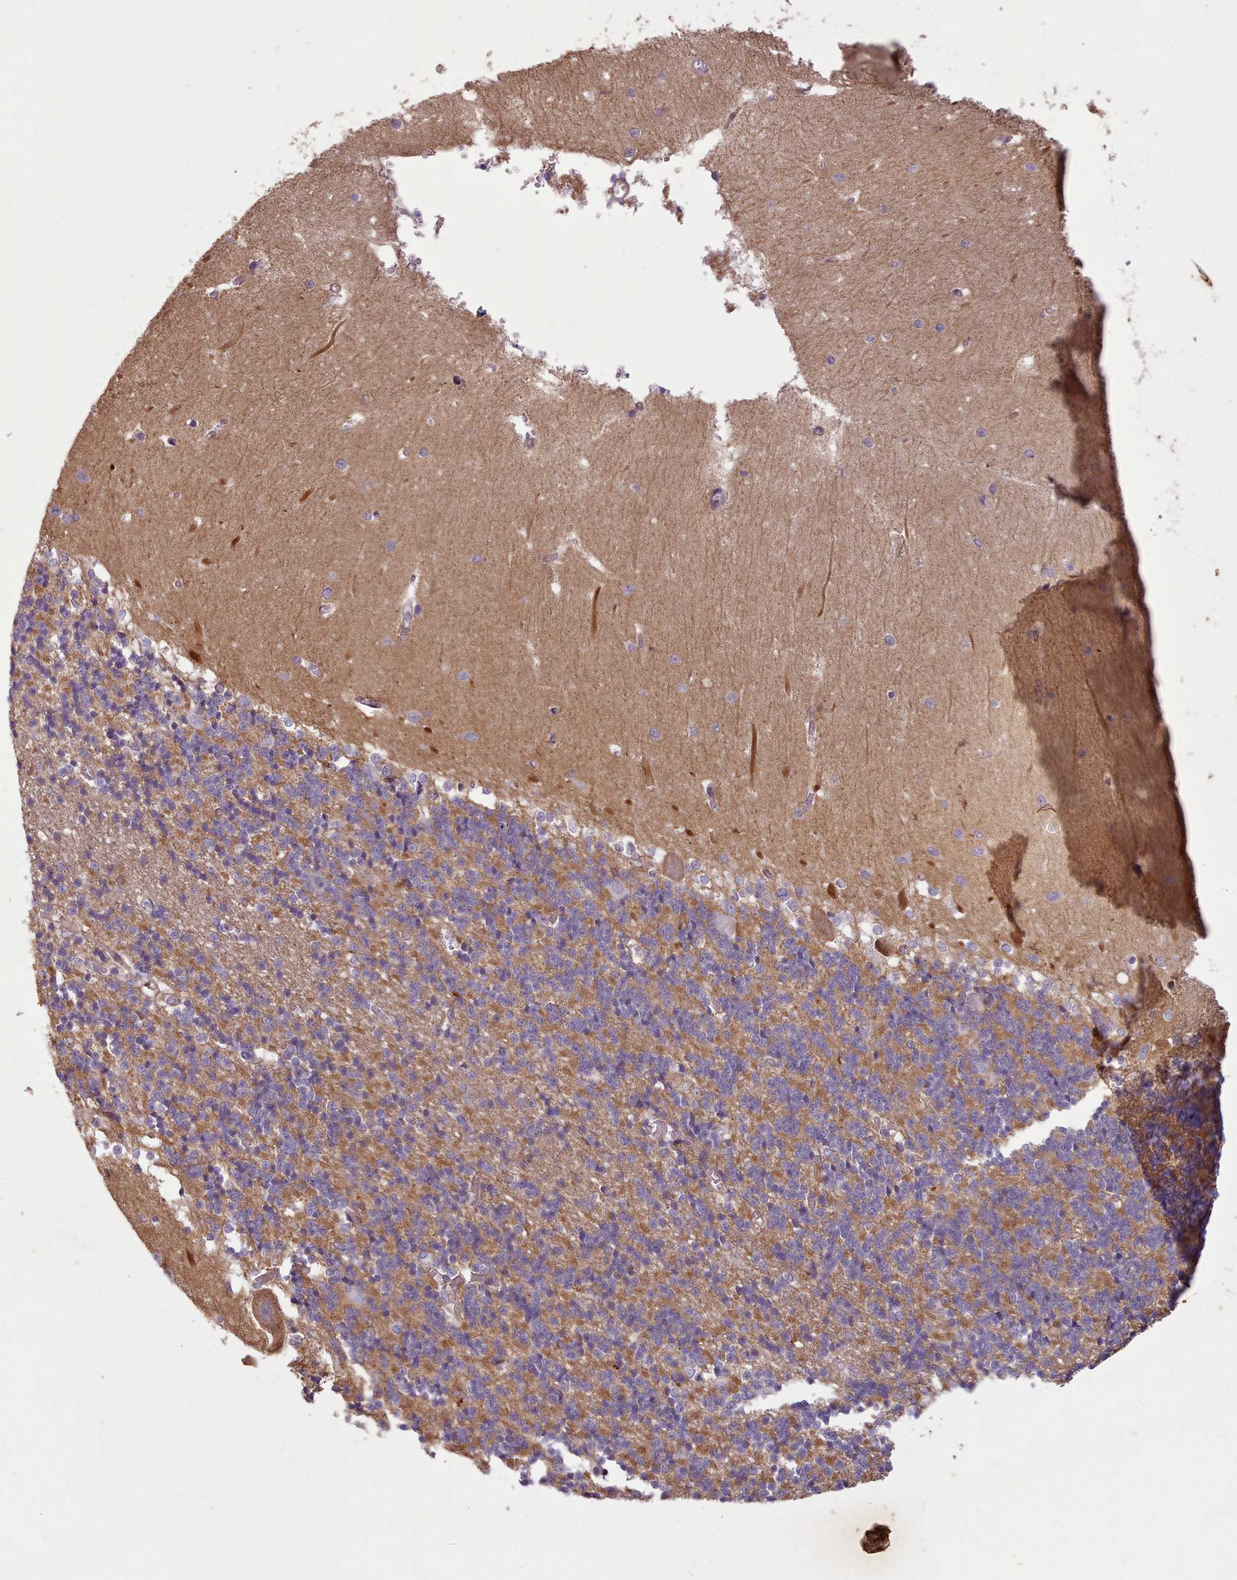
{"staining": {"intensity": "moderate", "quantity": "25%-75%", "location": "cytoplasmic/membranous"}, "tissue": "cerebellum", "cell_type": "Cells in granular layer", "image_type": "normal", "snomed": [{"axis": "morphology", "description": "Normal tissue, NOS"}, {"axis": "topography", "description": "Cerebellum"}], "caption": "This micrograph exhibits unremarkable cerebellum stained with immunohistochemistry to label a protein in brown. The cytoplasmic/membranous of cells in granular layer show moderate positivity for the protein. Nuclei are counter-stained blue.", "gene": "PLD4", "patient": {"sex": "male", "age": 37}}